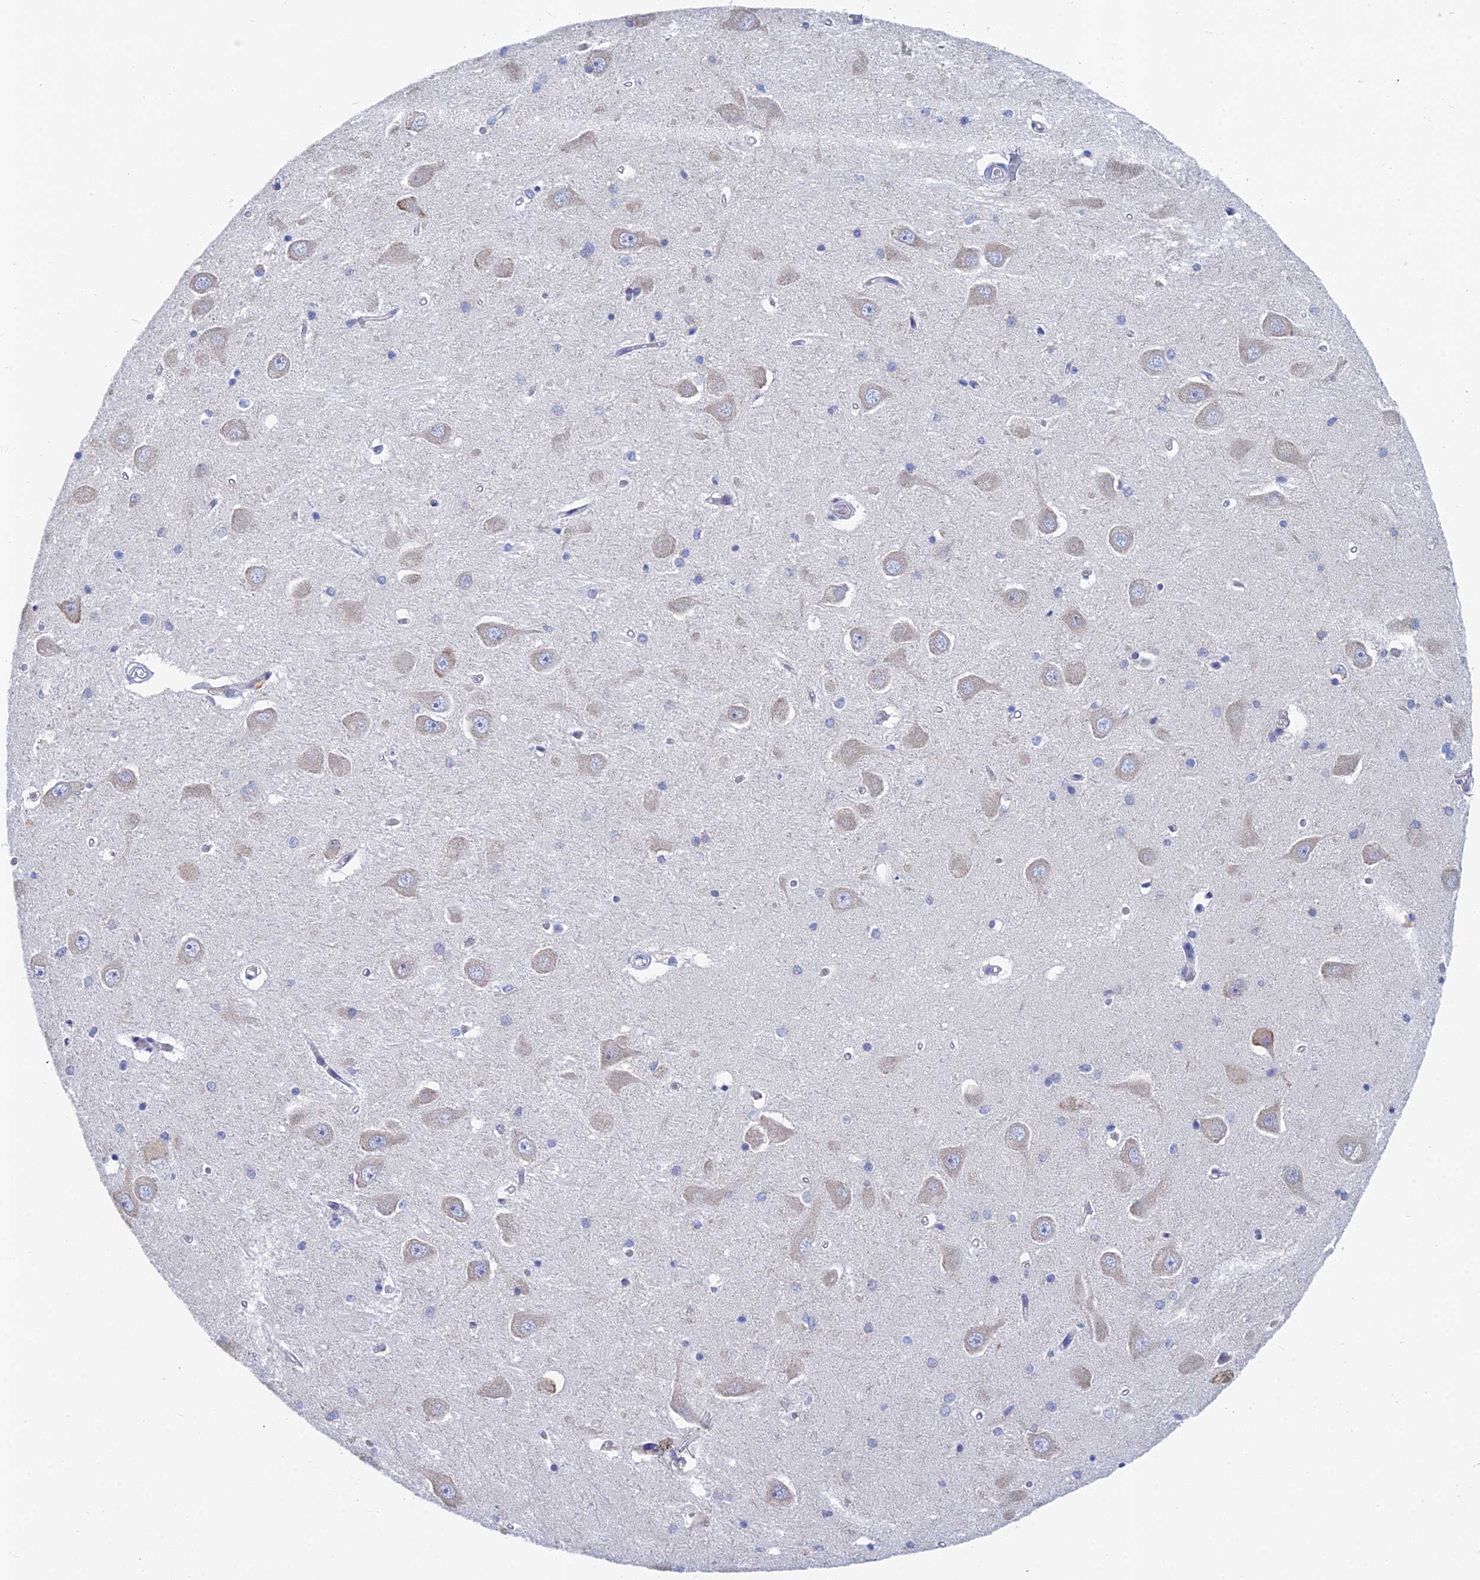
{"staining": {"intensity": "weak", "quantity": "25%-75%", "location": "cytoplasmic/membranous"}, "tissue": "hippocampus", "cell_type": "Glial cells", "image_type": "normal", "snomed": [{"axis": "morphology", "description": "Normal tissue, NOS"}, {"axis": "topography", "description": "Hippocampus"}], "caption": "This photomicrograph exhibits IHC staining of benign human hippocampus, with low weak cytoplasmic/membranous positivity in approximately 25%-75% of glial cells.", "gene": "CRACR2B", "patient": {"sex": "male", "age": 45}}